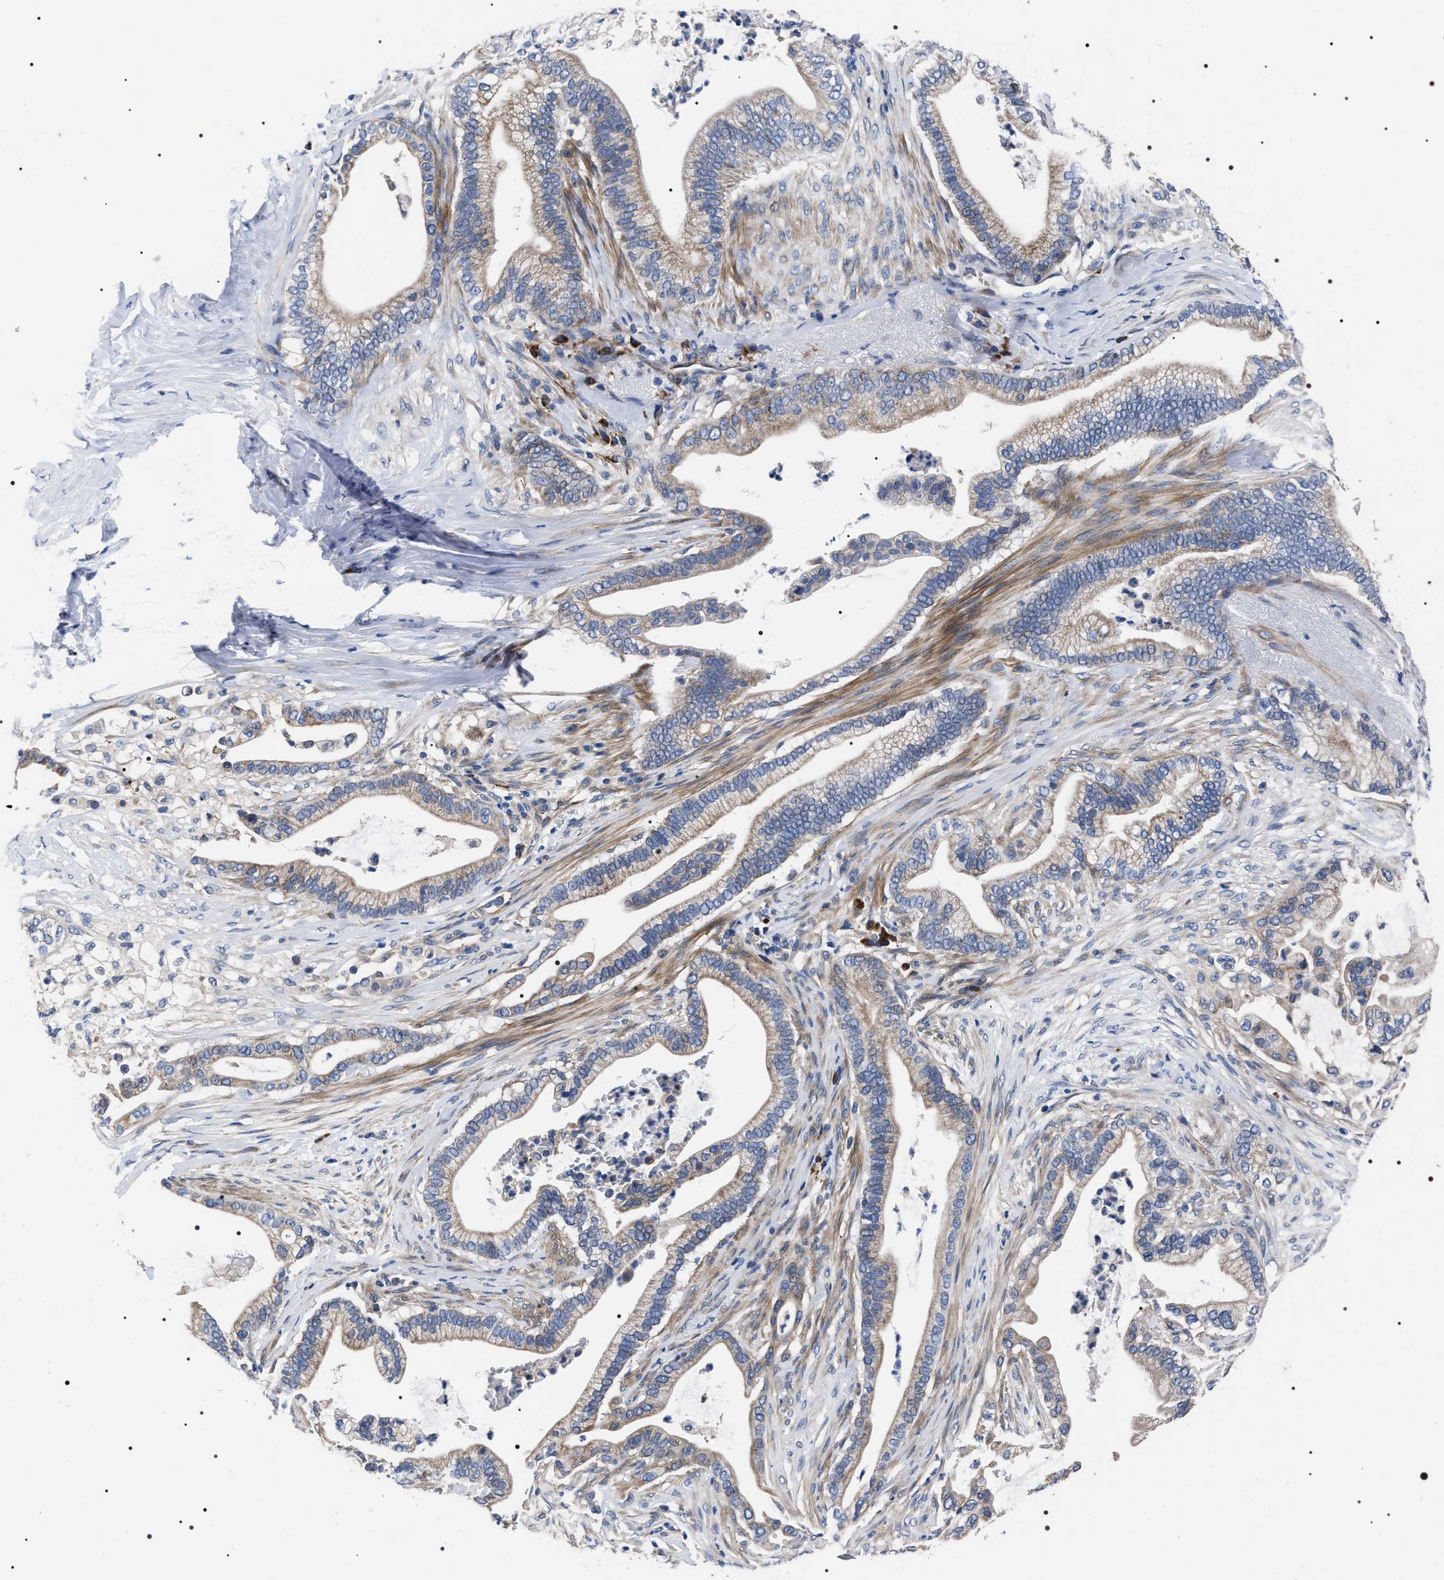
{"staining": {"intensity": "weak", "quantity": "25%-75%", "location": "cytoplasmic/membranous"}, "tissue": "pancreatic cancer", "cell_type": "Tumor cells", "image_type": "cancer", "snomed": [{"axis": "morphology", "description": "Adenocarcinoma, NOS"}, {"axis": "topography", "description": "Pancreas"}], "caption": "Tumor cells reveal low levels of weak cytoplasmic/membranous staining in approximately 25%-75% of cells in adenocarcinoma (pancreatic).", "gene": "MIS18A", "patient": {"sex": "male", "age": 69}}